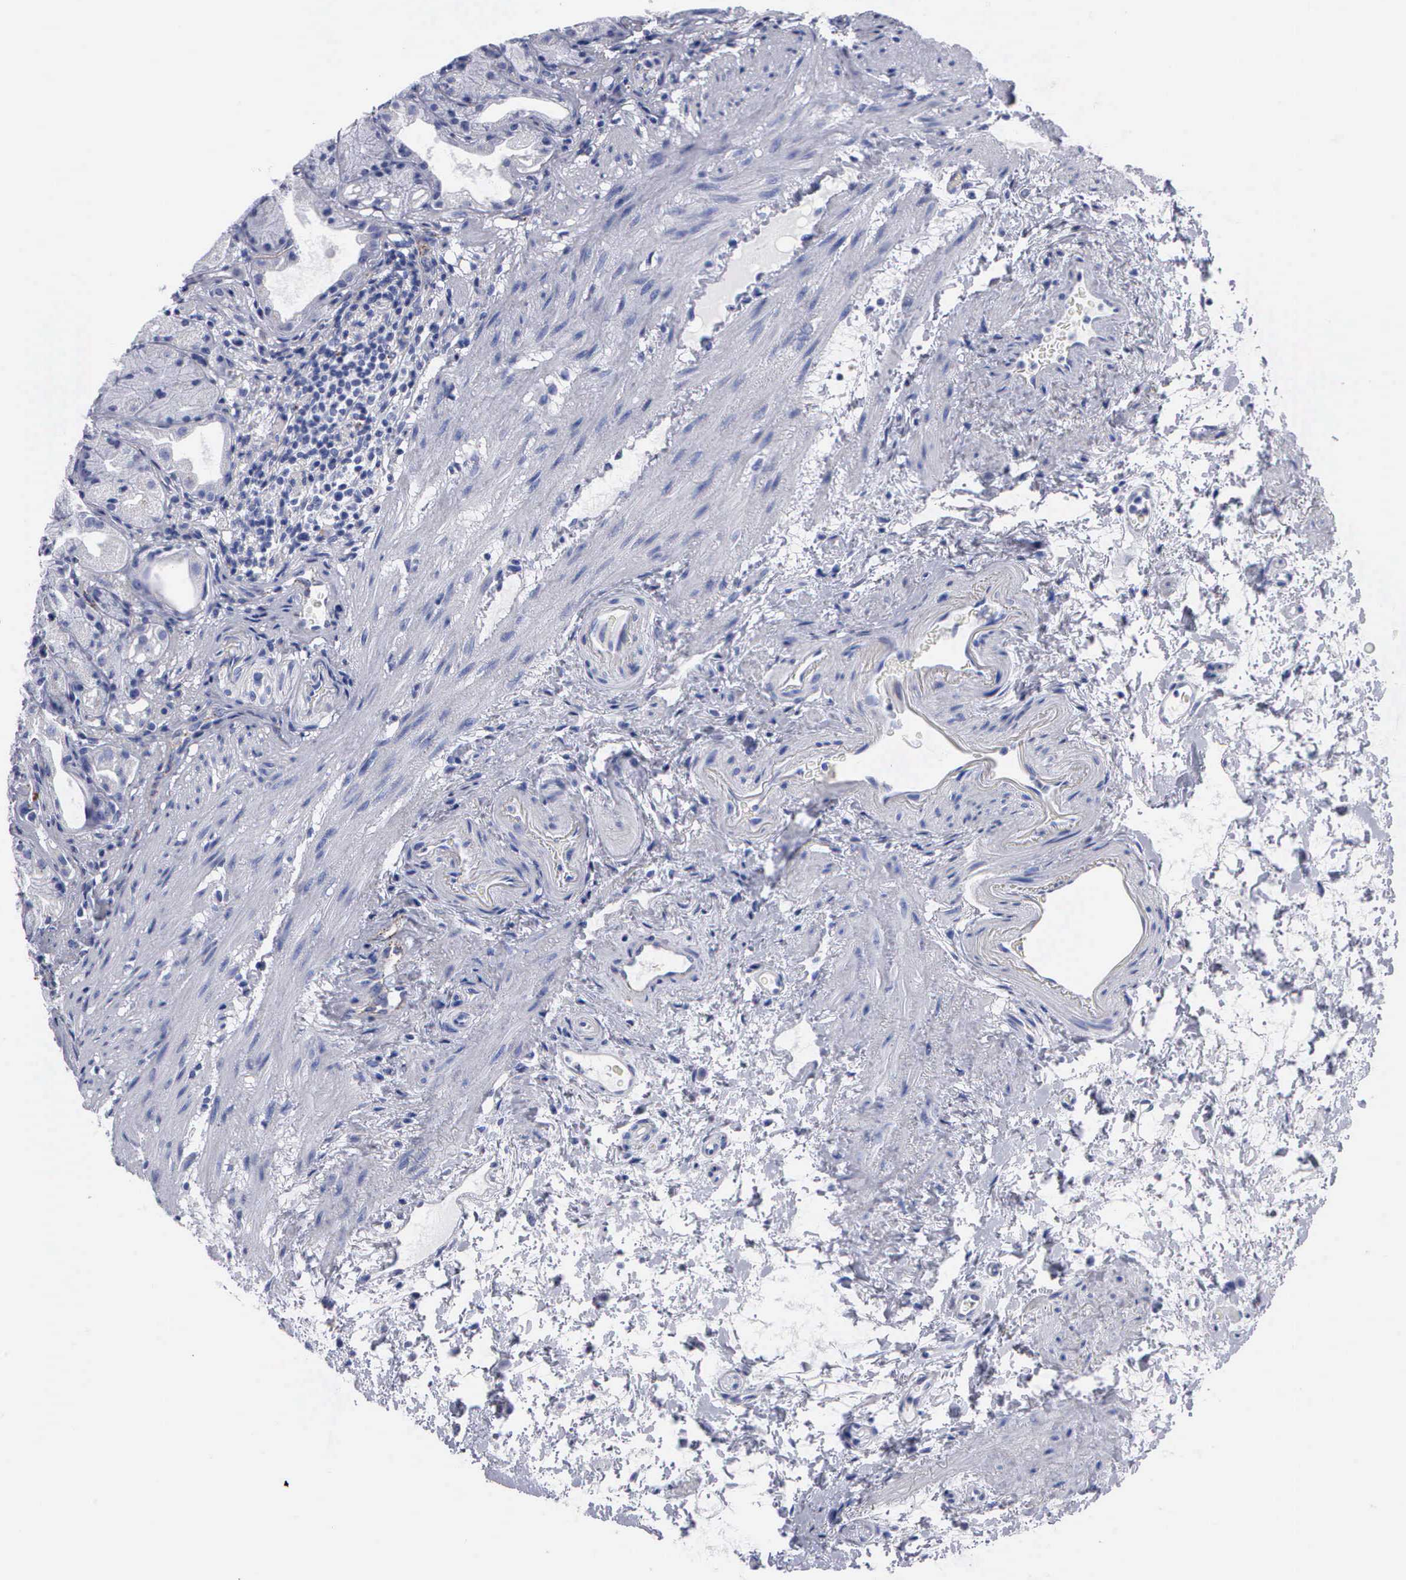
{"staining": {"intensity": "negative", "quantity": "none", "location": "none"}, "tissue": "stomach", "cell_type": "Glandular cells", "image_type": "normal", "snomed": [{"axis": "morphology", "description": "Normal tissue, NOS"}, {"axis": "topography", "description": "Stomach, upper"}], "caption": "Immunohistochemistry (IHC) of unremarkable stomach demonstrates no positivity in glandular cells. Nuclei are stained in blue.", "gene": "CTSL", "patient": {"sex": "female", "age": 75}}